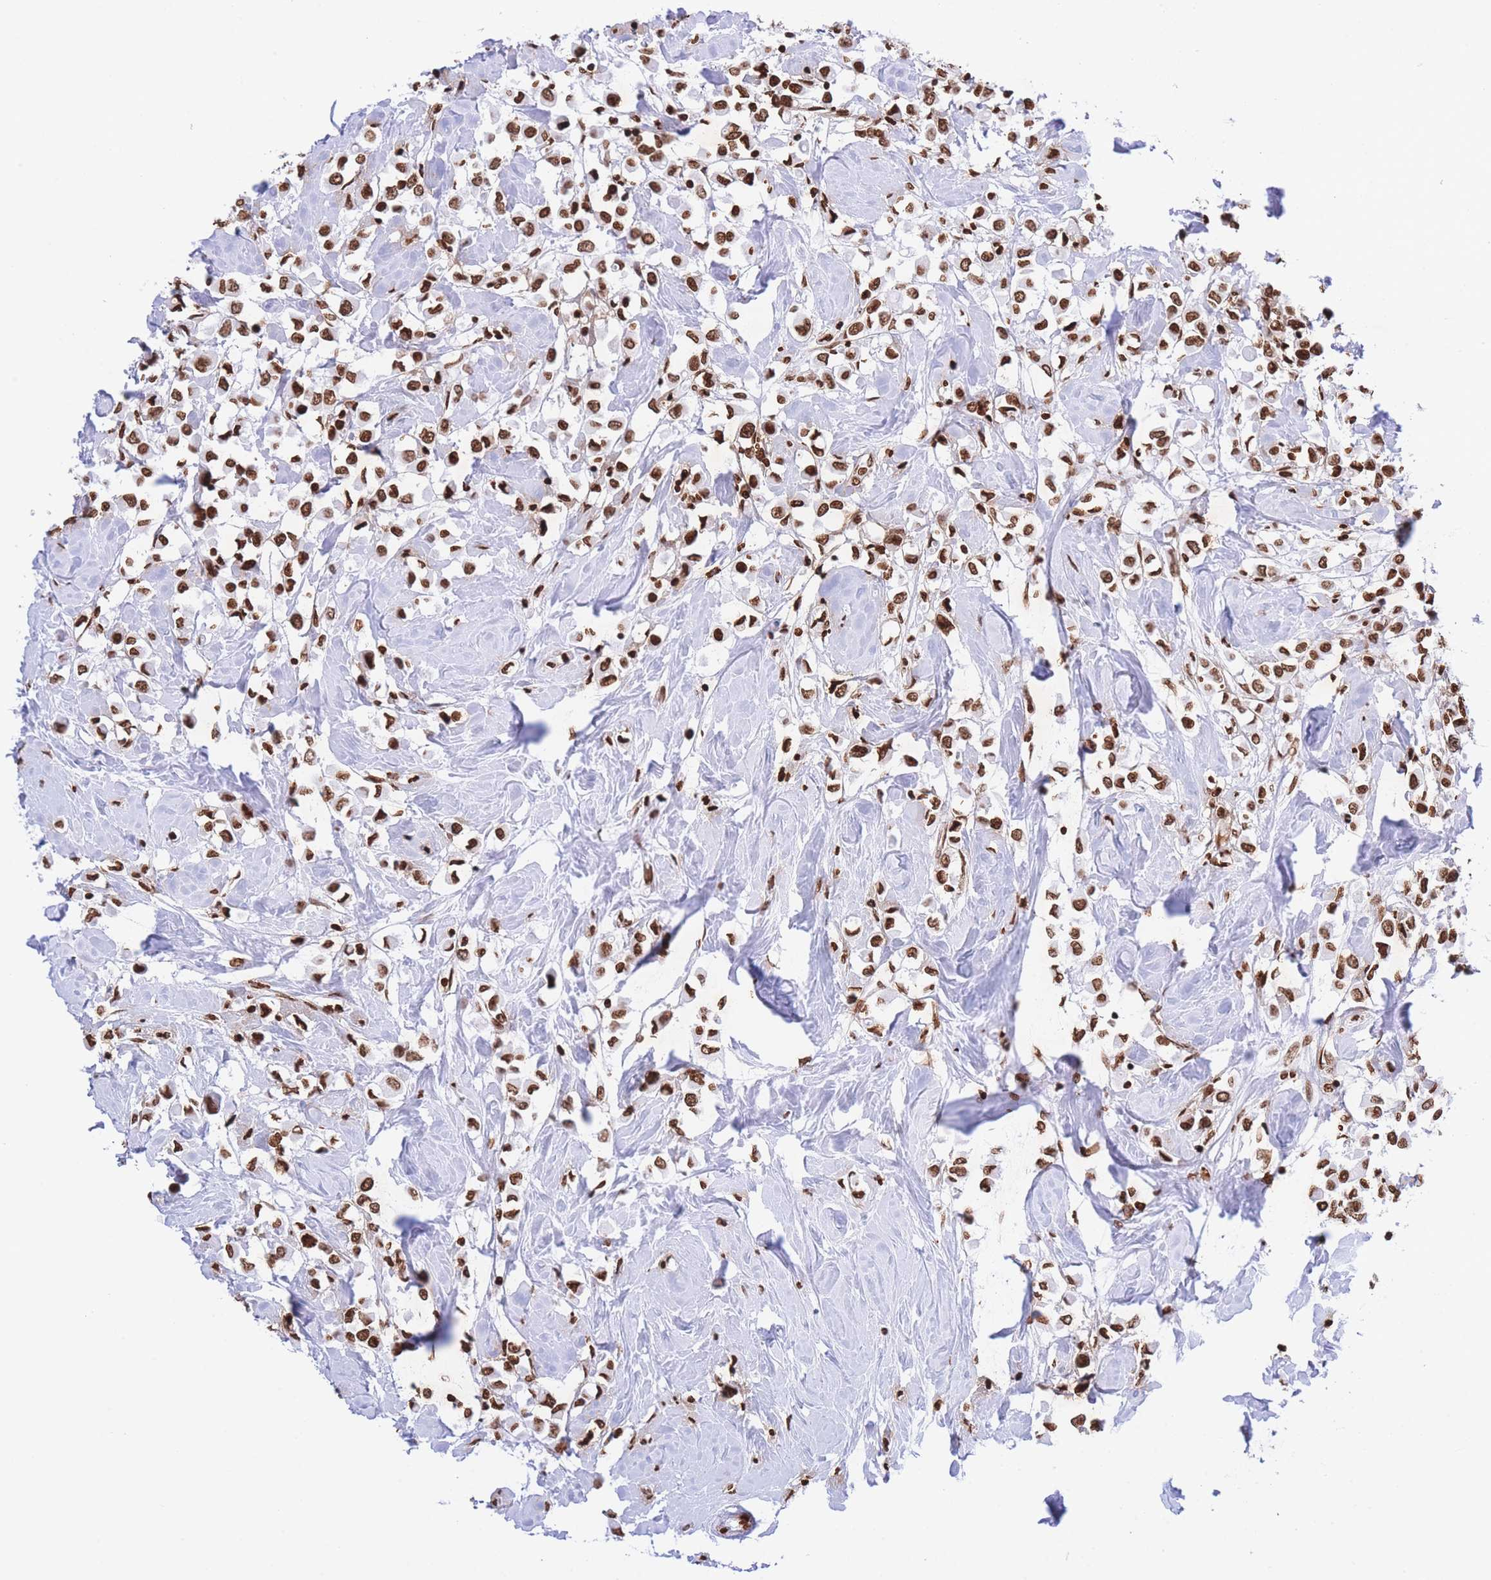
{"staining": {"intensity": "strong", "quantity": ">75%", "location": "nuclear"}, "tissue": "breast cancer", "cell_type": "Tumor cells", "image_type": "cancer", "snomed": [{"axis": "morphology", "description": "Duct carcinoma"}, {"axis": "topography", "description": "Breast"}], "caption": "There is high levels of strong nuclear expression in tumor cells of breast cancer (invasive ductal carcinoma), as demonstrated by immunohistochemical staining (brown color).", "gene": "H2BC11", "patient": {"sex": "female", "age": 61}}